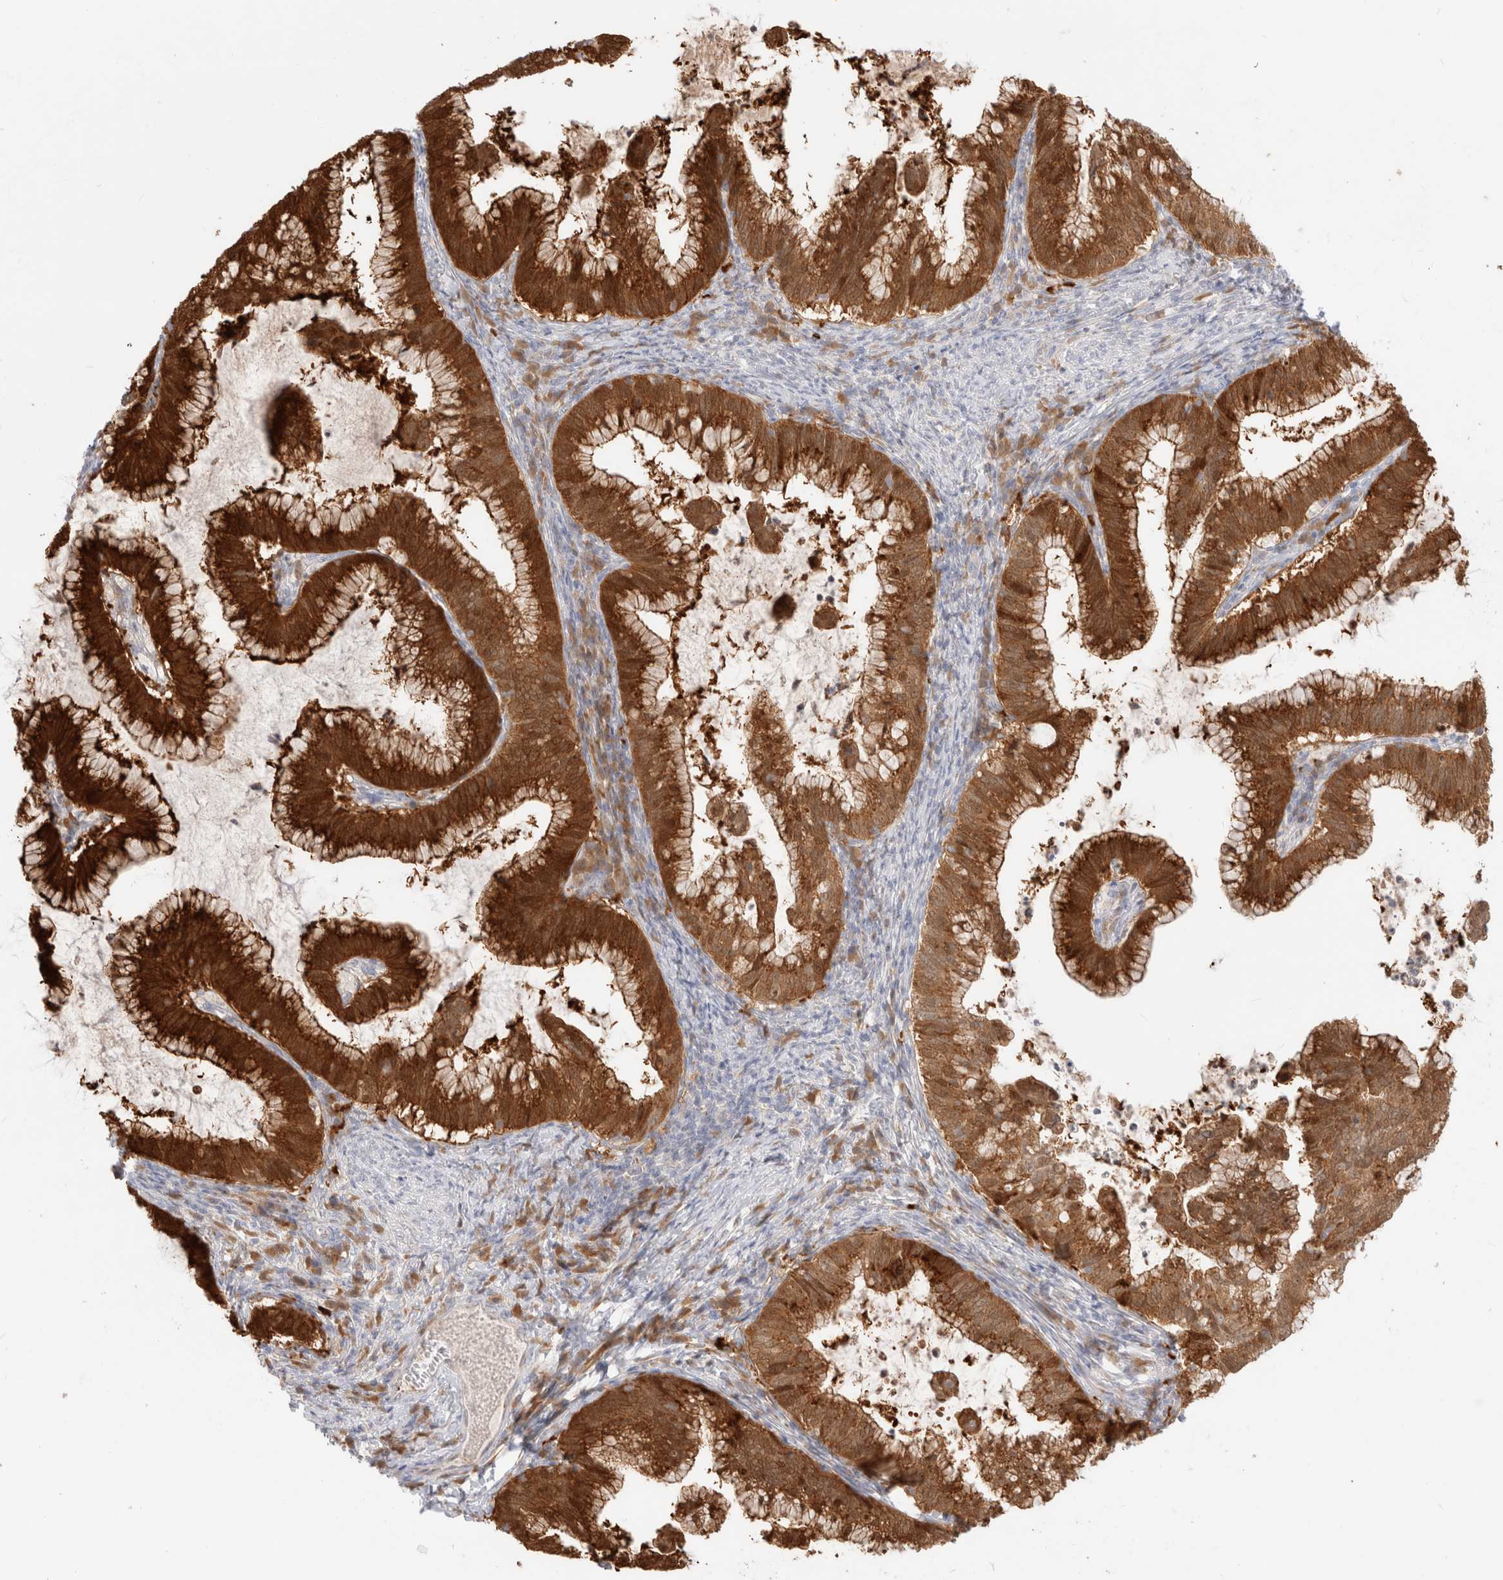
{"staining": {"intensity": "strong", "quantity": ">75%", "location": "cytoplasmic/membranous"}, "tissue": "cervical cancer", "cell_type": "Tumor cells", "image_type": "cancer", "snomed": [{"axis": "morphology", "description": "Adenocarcinoma, NOS"}, {"axis": "topography", "description": "Cervix"}], "caption": "Brown immunohistochemical staining in human cervical adenocarcinoma reveals strong cytoplasmic/membranous positivity in about >75% of tumor cells.", "gene": "EFCAB13", "patient": {"sex": "female", "age": 36}}